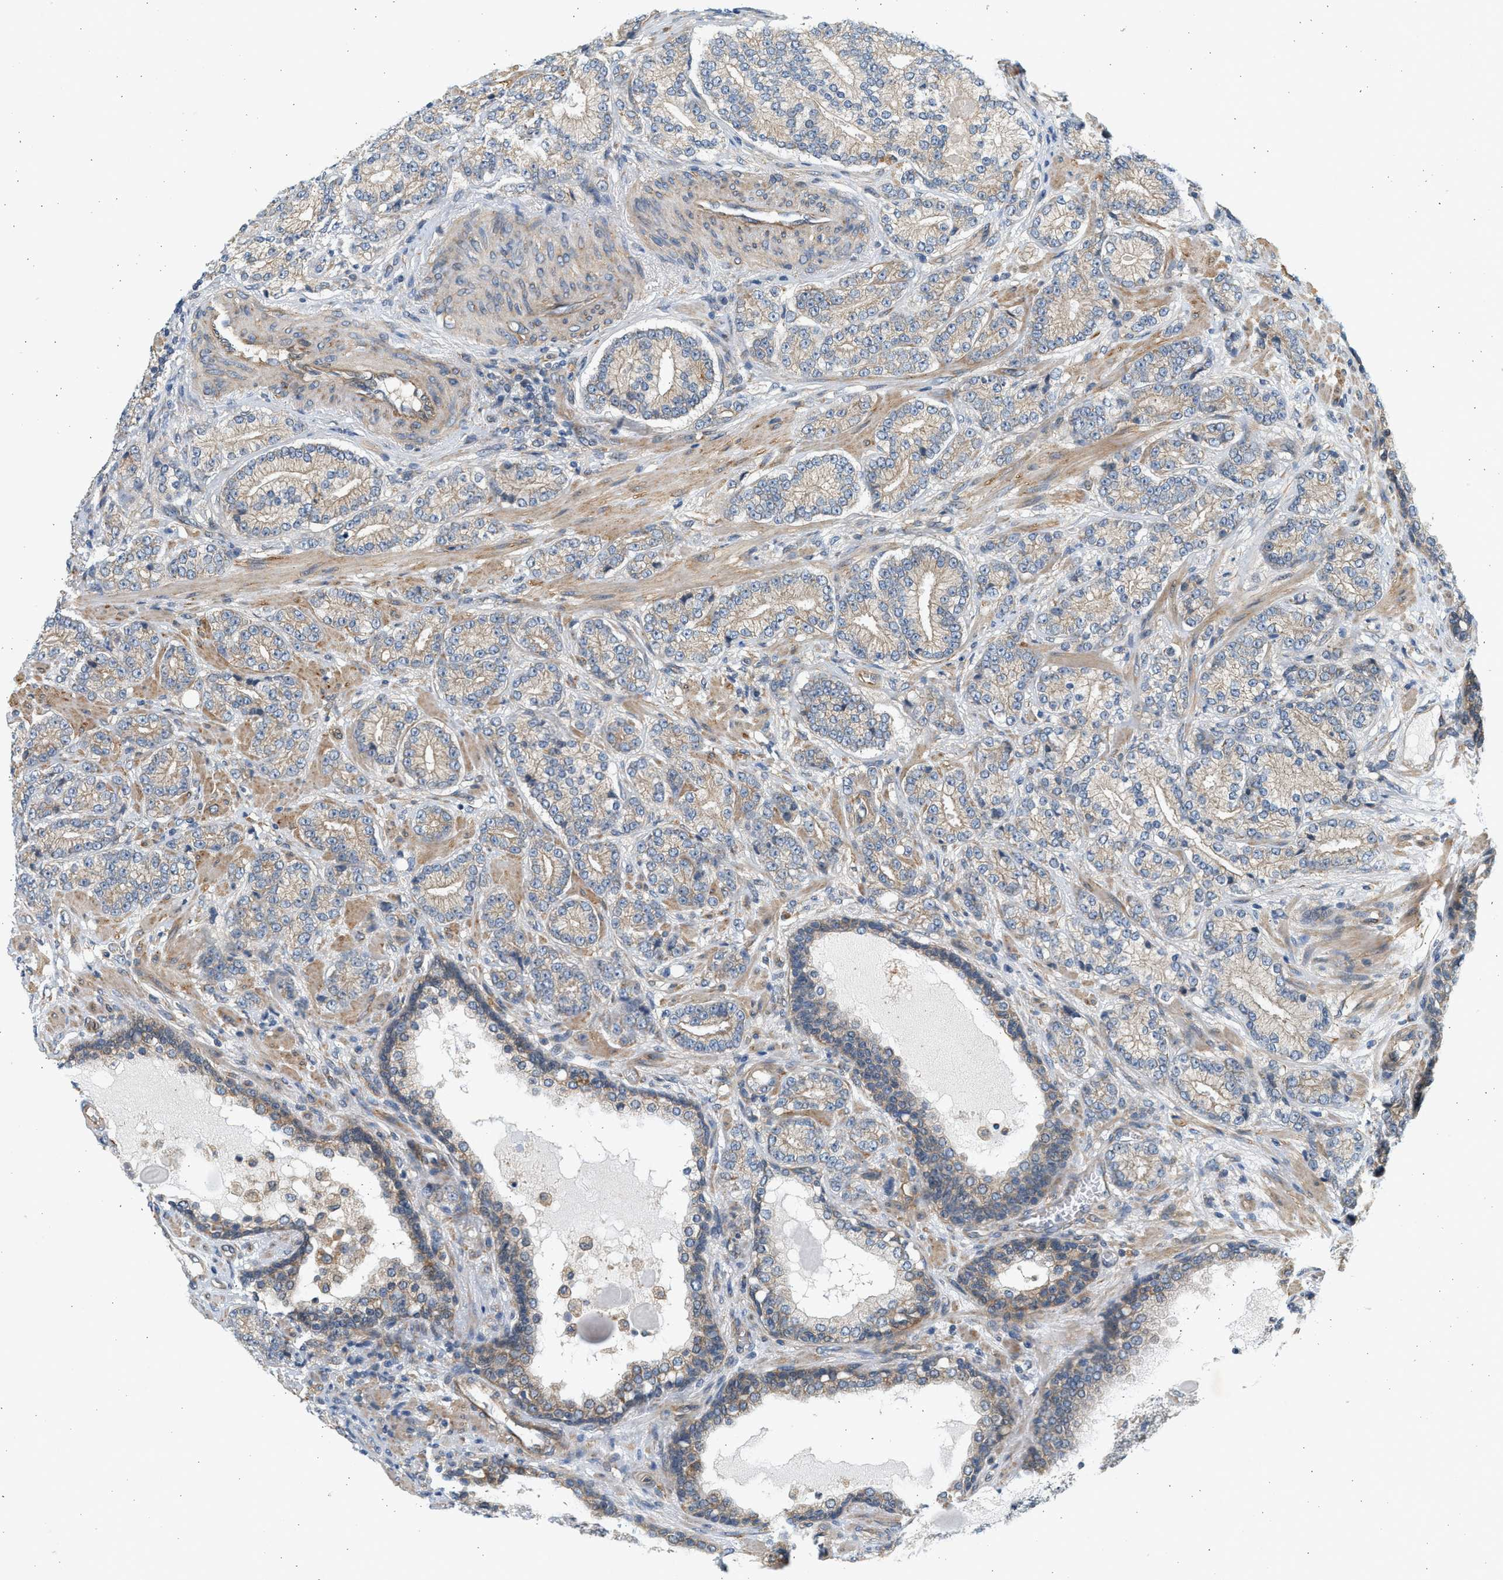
{"staining": {"intensity": "weak", "quantity": "25%-75%", "location": "cytoplasmic/membranous"}, "tissue": "prostate cancer", "cell_type": "Tumor cells", "image_type": "cancer", "snomed": [{"axis": "morphology", "description": "Adenocarcinoma, High grade"}, {"axis": "topography", "description": "Prostate"}], "caption": "IHC staining of prostate cancer, which demonstrates low levels of weak cytoplasmic/membranous expression in approximately 25%-75% of tumor cells indicating weak cytoplasmic/membranous protein positivity. The staining was performed using DAB (brown) for protein detection and nuclei were counterstained in hematoxylin (blue).", "gene": "KDELR2", "patient": {"sex": "male", "age": 61}}